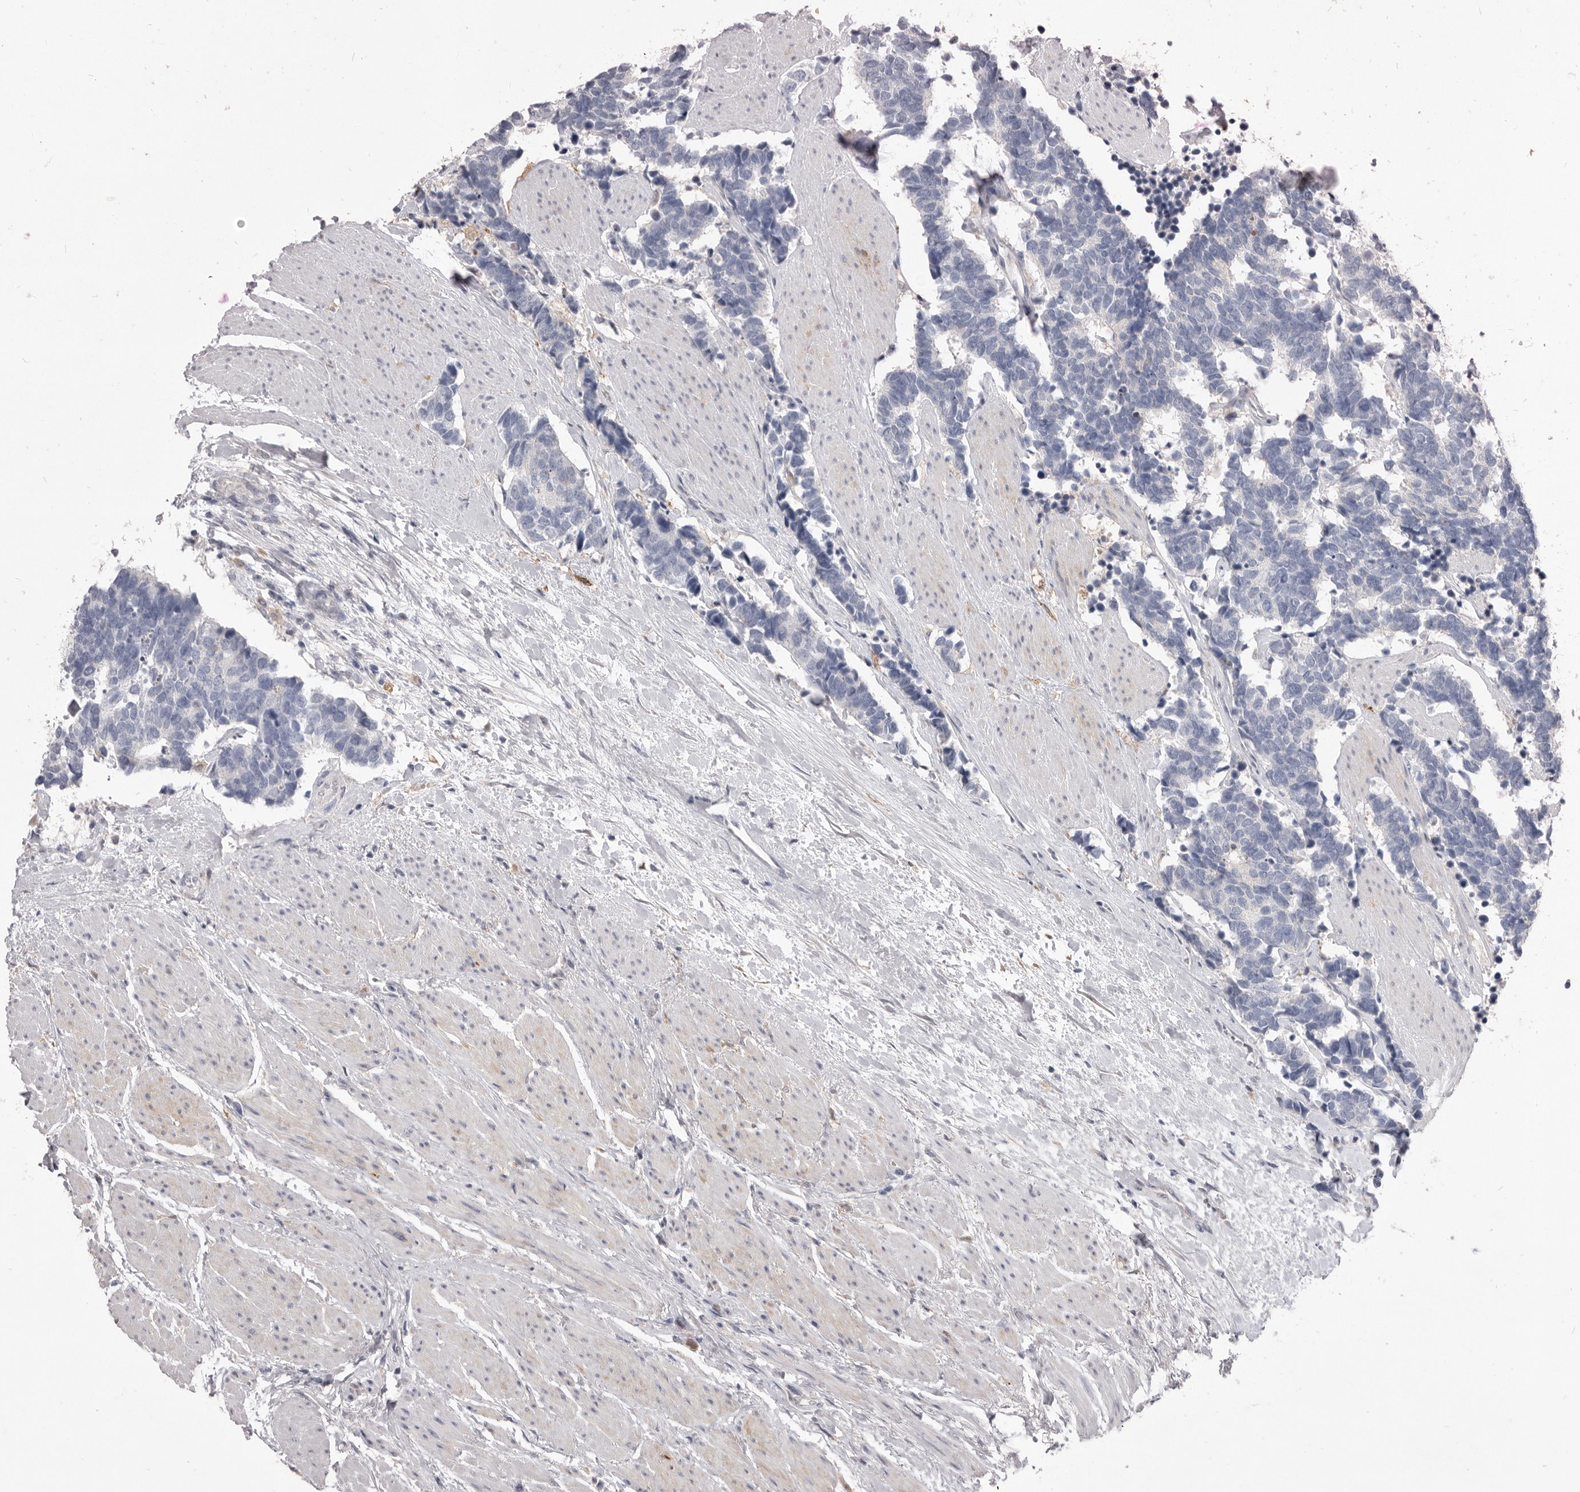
{"staining": {"intensity": "negative", "quantity": "none", "location": "none"}, "tissue": "carcinoid", "cell_type": "Tumor cells", "image_type": "cancer", "snomed": [{"axis": "morphology", "description": "Carcinoma, NOS"}, {"axis": "morphology", "description": "Carcinoid, malignant, NOS"}, {"axis": "topography", "description": "Urinary bladder"}], "caption": "Immunohistochemistry (IHC) of human carcinoma reveals no staining in tumor cells. The staining was performed using DAB to visualize the protein expression in brown, while the nuclei were stained in blue with hematoxylin (Magnification: 20x).", "gene": "VPS45", "patient": {"sex": "male", "age": 57}}